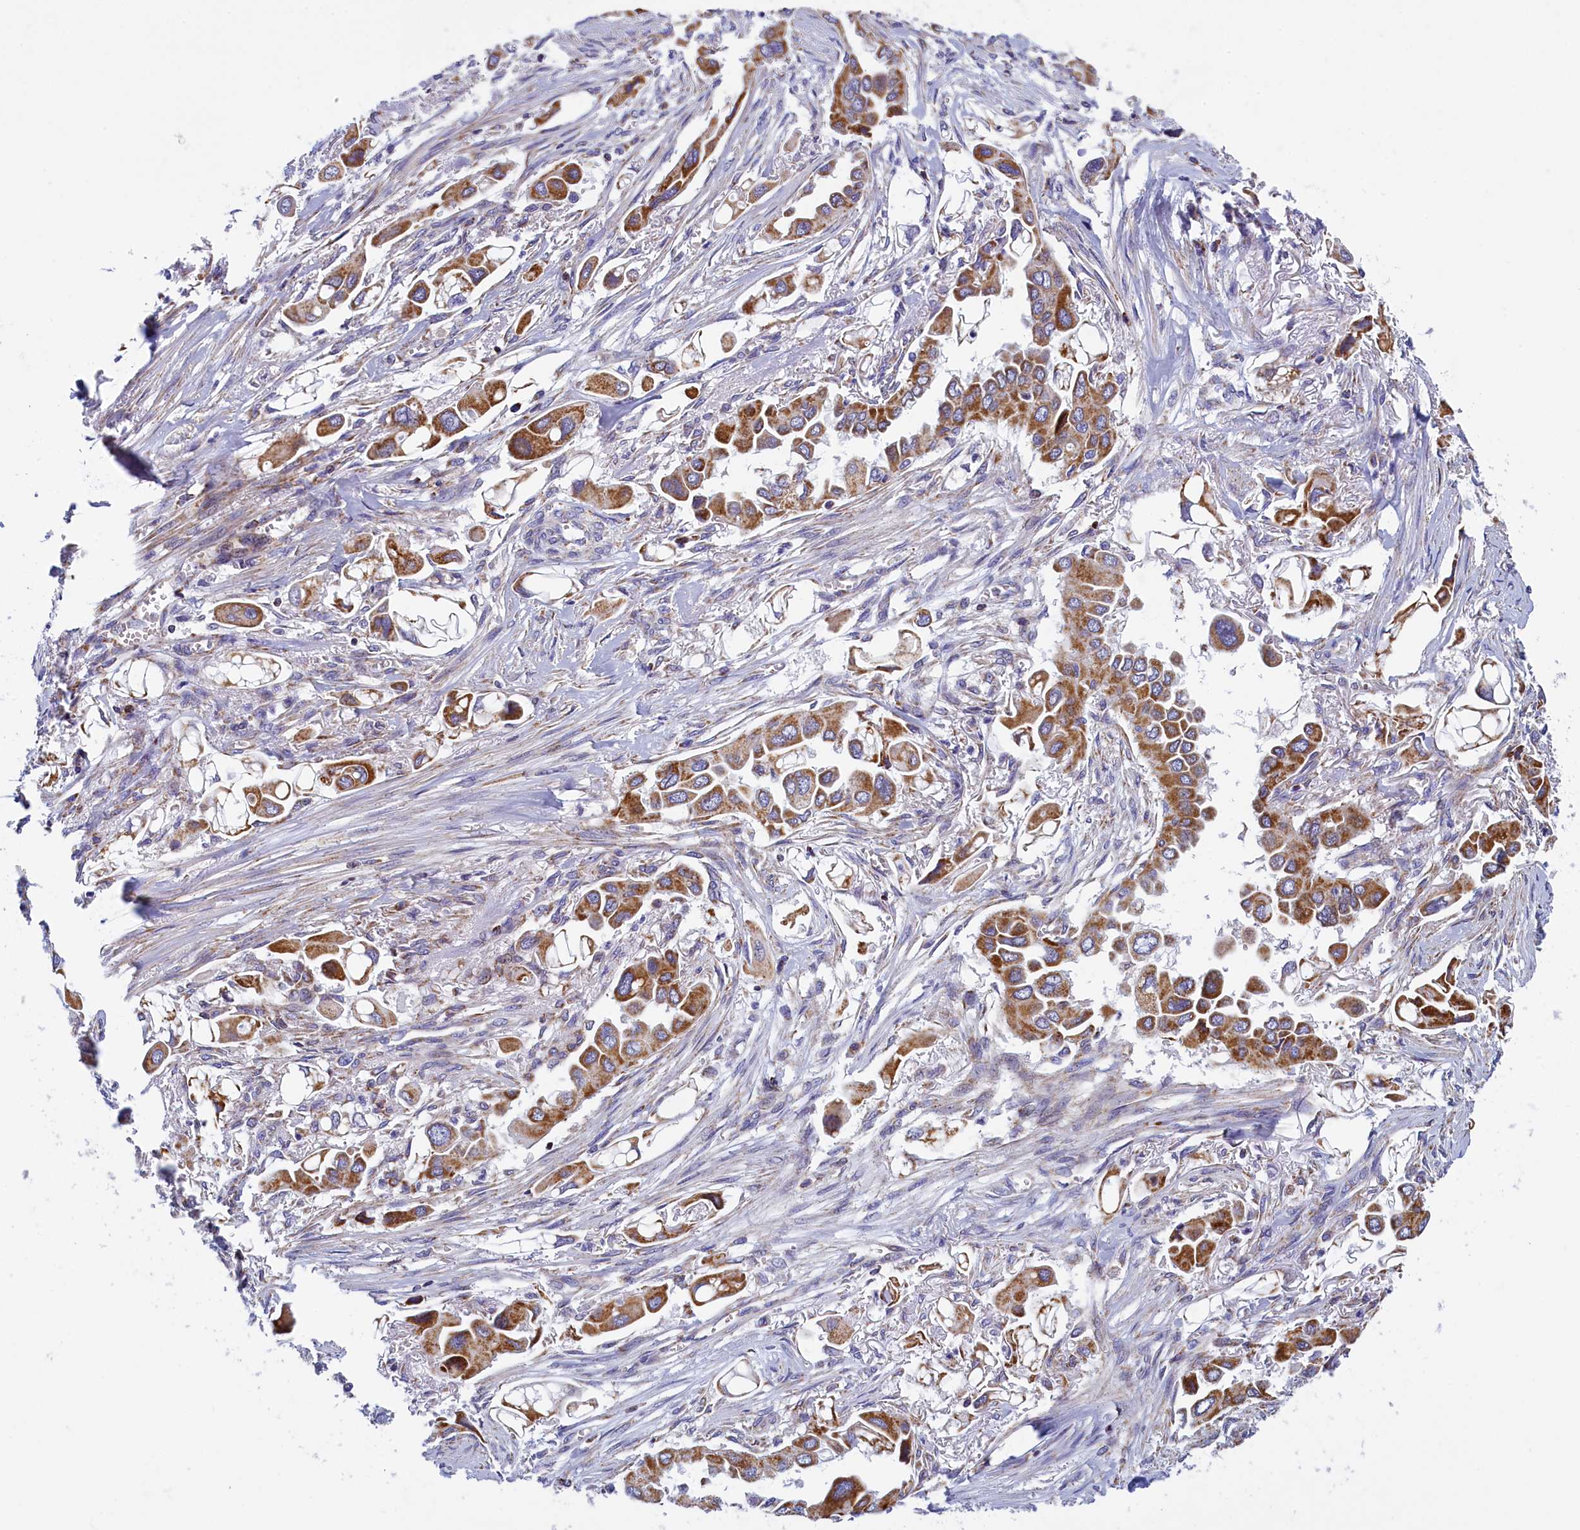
{"staining": {"intensity": "moderate", "quantity": ">75%", "location": "cytoplasmic/membranous"}, "tissue": "lung cancer", "cell_type": "Tumor cells", "image_type": "cancer", "snomed": [{"axis": "morphology", "description": "Adenocarcinoma, NOS"}, {"axis": "topography", "description": "Lung"}], "caption": "Immunohistochemical staining of lung cancer (adenocarcinoma) shows medium levels of moderate cytoplasmic/membranous protein staining in approximately >75% of tumor cells.", "gene": "IFT122", "patient": {"sex": "female", "age": 76}}